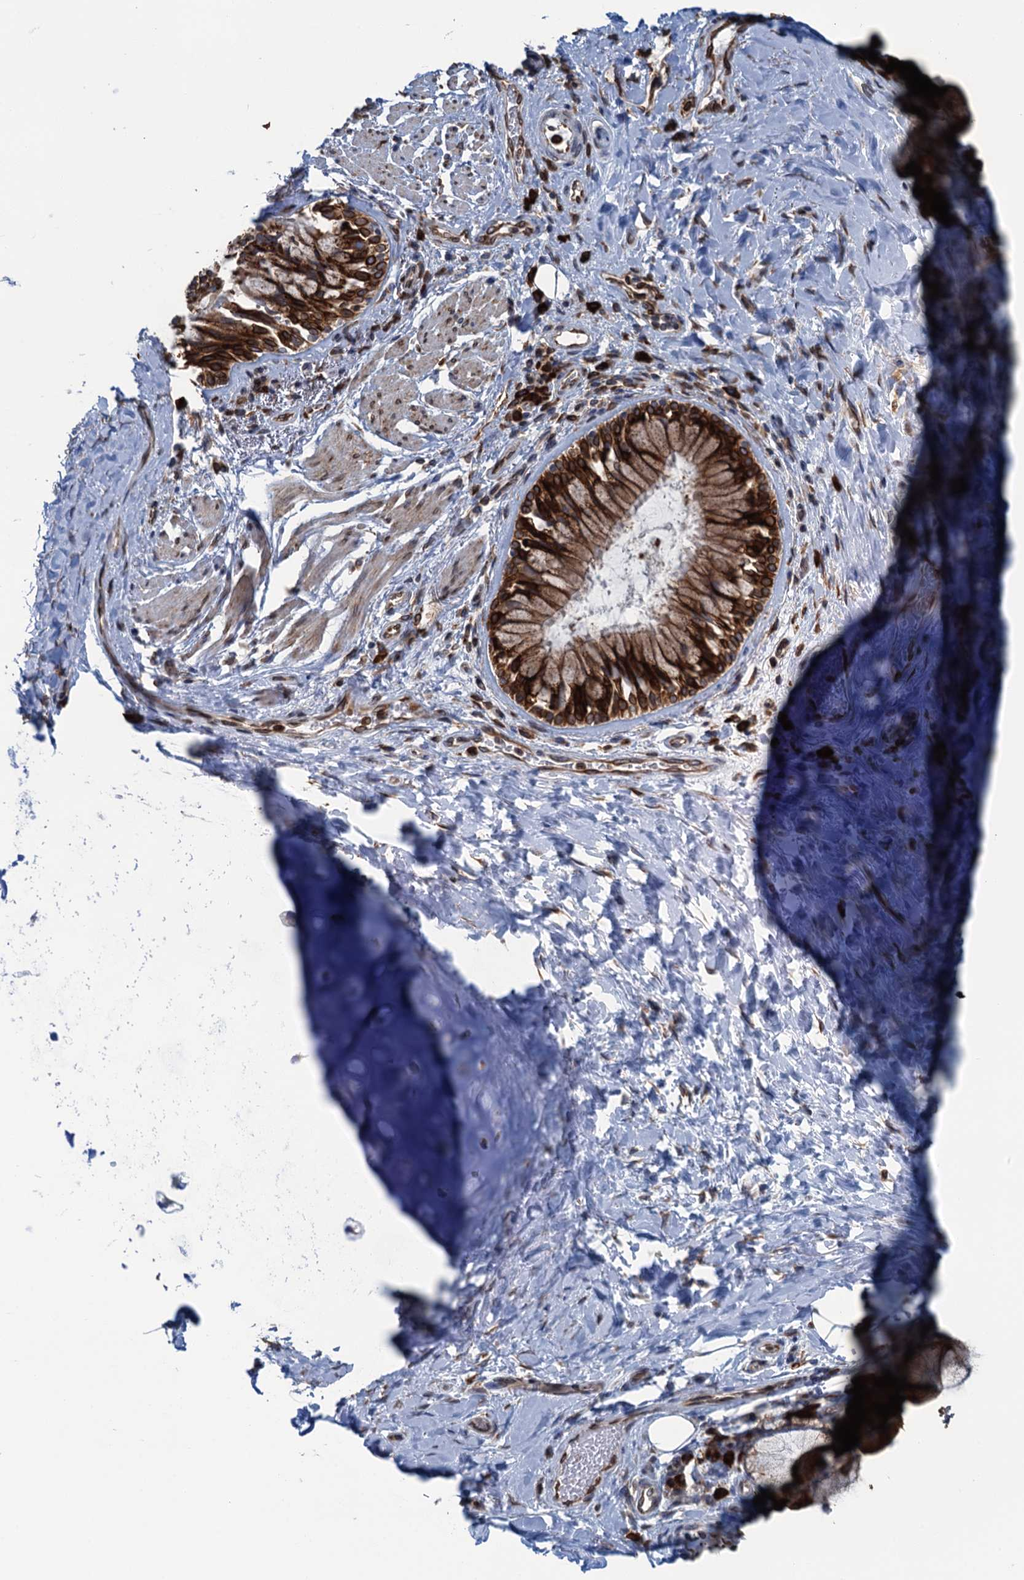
{"staining": {"intensity": "moderate", "quantity": "25%-75%", "location": "cytoplasmic/membranous"}, "tissue": "adipose tissue", "cell_type": "Adipocytes", "image_type": "normal", "snomed": [{"axis": "morphology", "description": "Normal tissue, NOS"}, {"axis": "morphology", "description": "Squamous cell carcinoma, NOS"}, {"axis": "topography", "description": "Bronchus"}, {"axis": "topography", "description": "Lung"}], "caption": "An immunohistochemistry micrograph of normal tissue is shown. Protein staining in brown shows moderate cytoplasmic/membranous positivity in adipose tissue within adipocytes.", "gene": "TMEM205", "patient": {"sex": "male", "age": 64}}